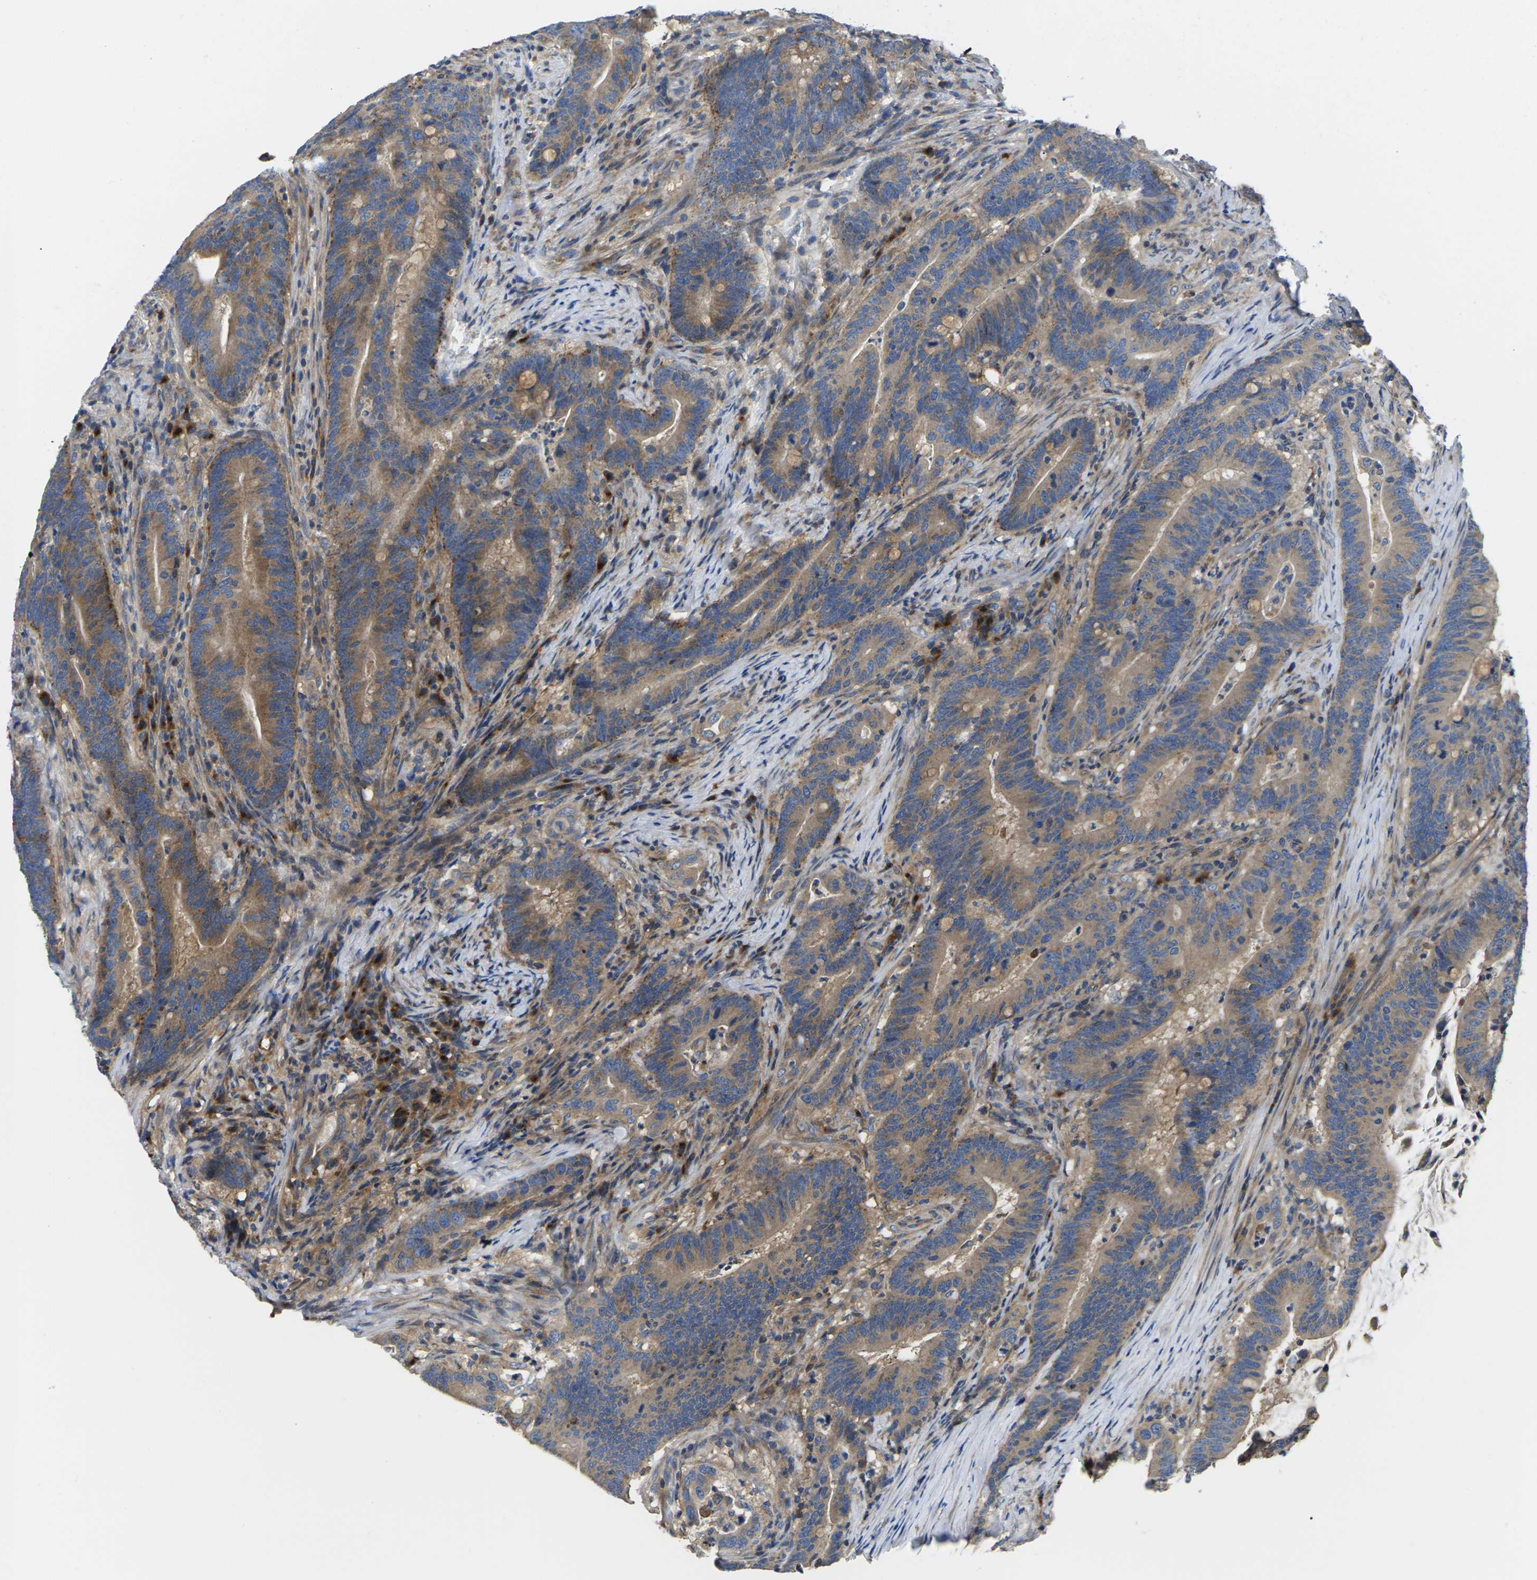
{"staining": {"intensity": "weak", "quantity": ">75%", "location": "cytoplasmic/membranous"}, "tissue": "colorectal cancer", "cell_type": "Tumor cells", "image_type": "cancer", "snomed": [{"axis": "morphology", "description": "Normal tissue, NOS"}, {"axis": "morphology", "description": "Adenocarcinoma, NOS"}, {"axis": "topography", "description": "Colon"}], "caption": "An image of human colorectal cancer (adenocarcinoma) stained for a protein displays weak cytoplasmic/membranous brown staining in tumor cells. The staining is performed using DAB brown chromogen to label protein expression. The nuclei are counter-stained blue using hematoxylin.", "gene": "TMCC2", "patient": {"sex": "female", "age": 66}}